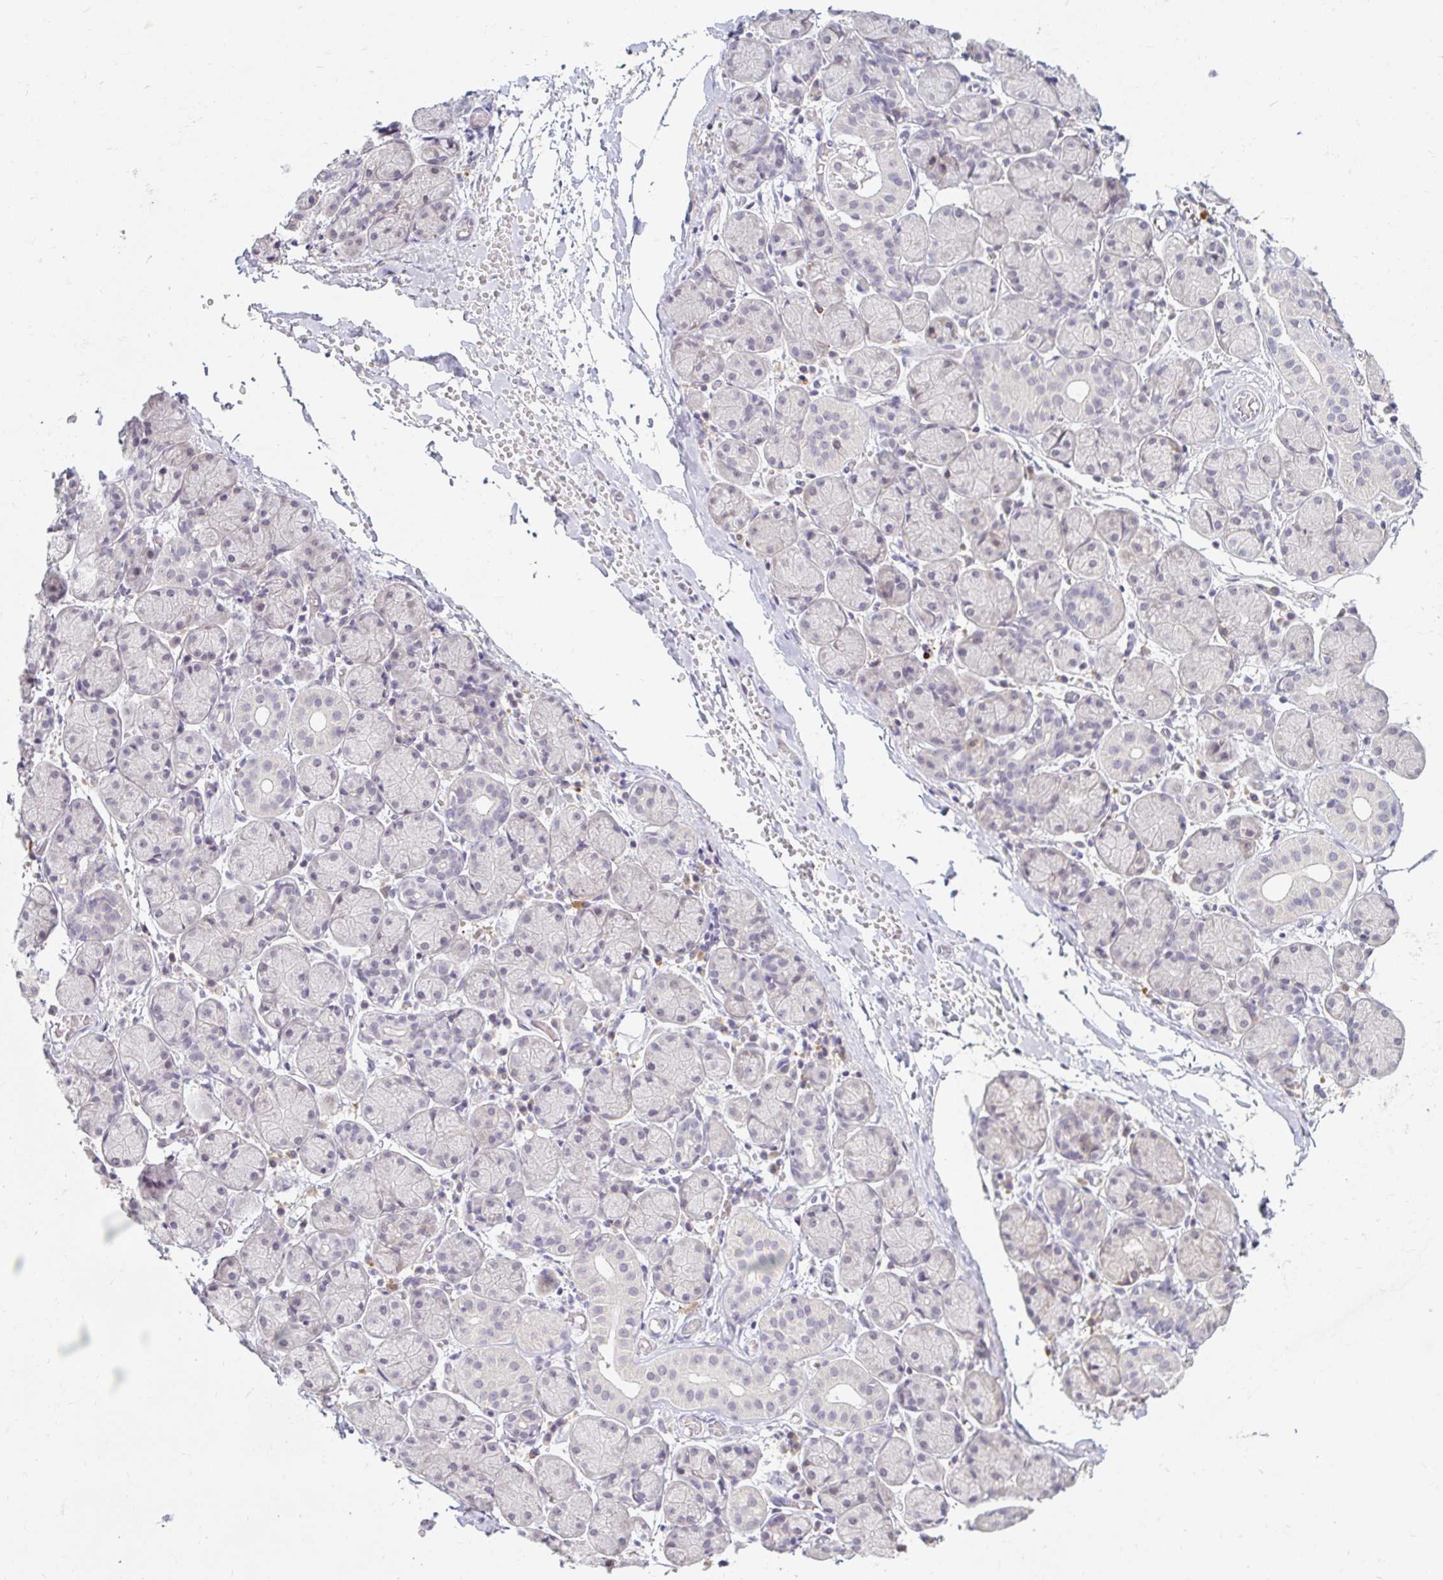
{"staining": {"intensity": "negative", "quantity": "none", "location": "none"}, "tissue": "salivary gland", "cell_type": "Glandular cells", "image_type": "normal", "snomed": [{"axis": "morphology", "description": "Normal tissue, NOS"}, {"axis": "topography", "description": "Salivary gland"}], "caption": "Normal salivary gland was stained to show a protein in brown. There is no significant positivity in glandular cells. The staining is performed using DAB (3,3'-diaminobenzidine) brown chromogen with nuclei counter-stained in using hematoxylin.", "gene": "DDN", "patient": {"sex": "female", "age": 24}}